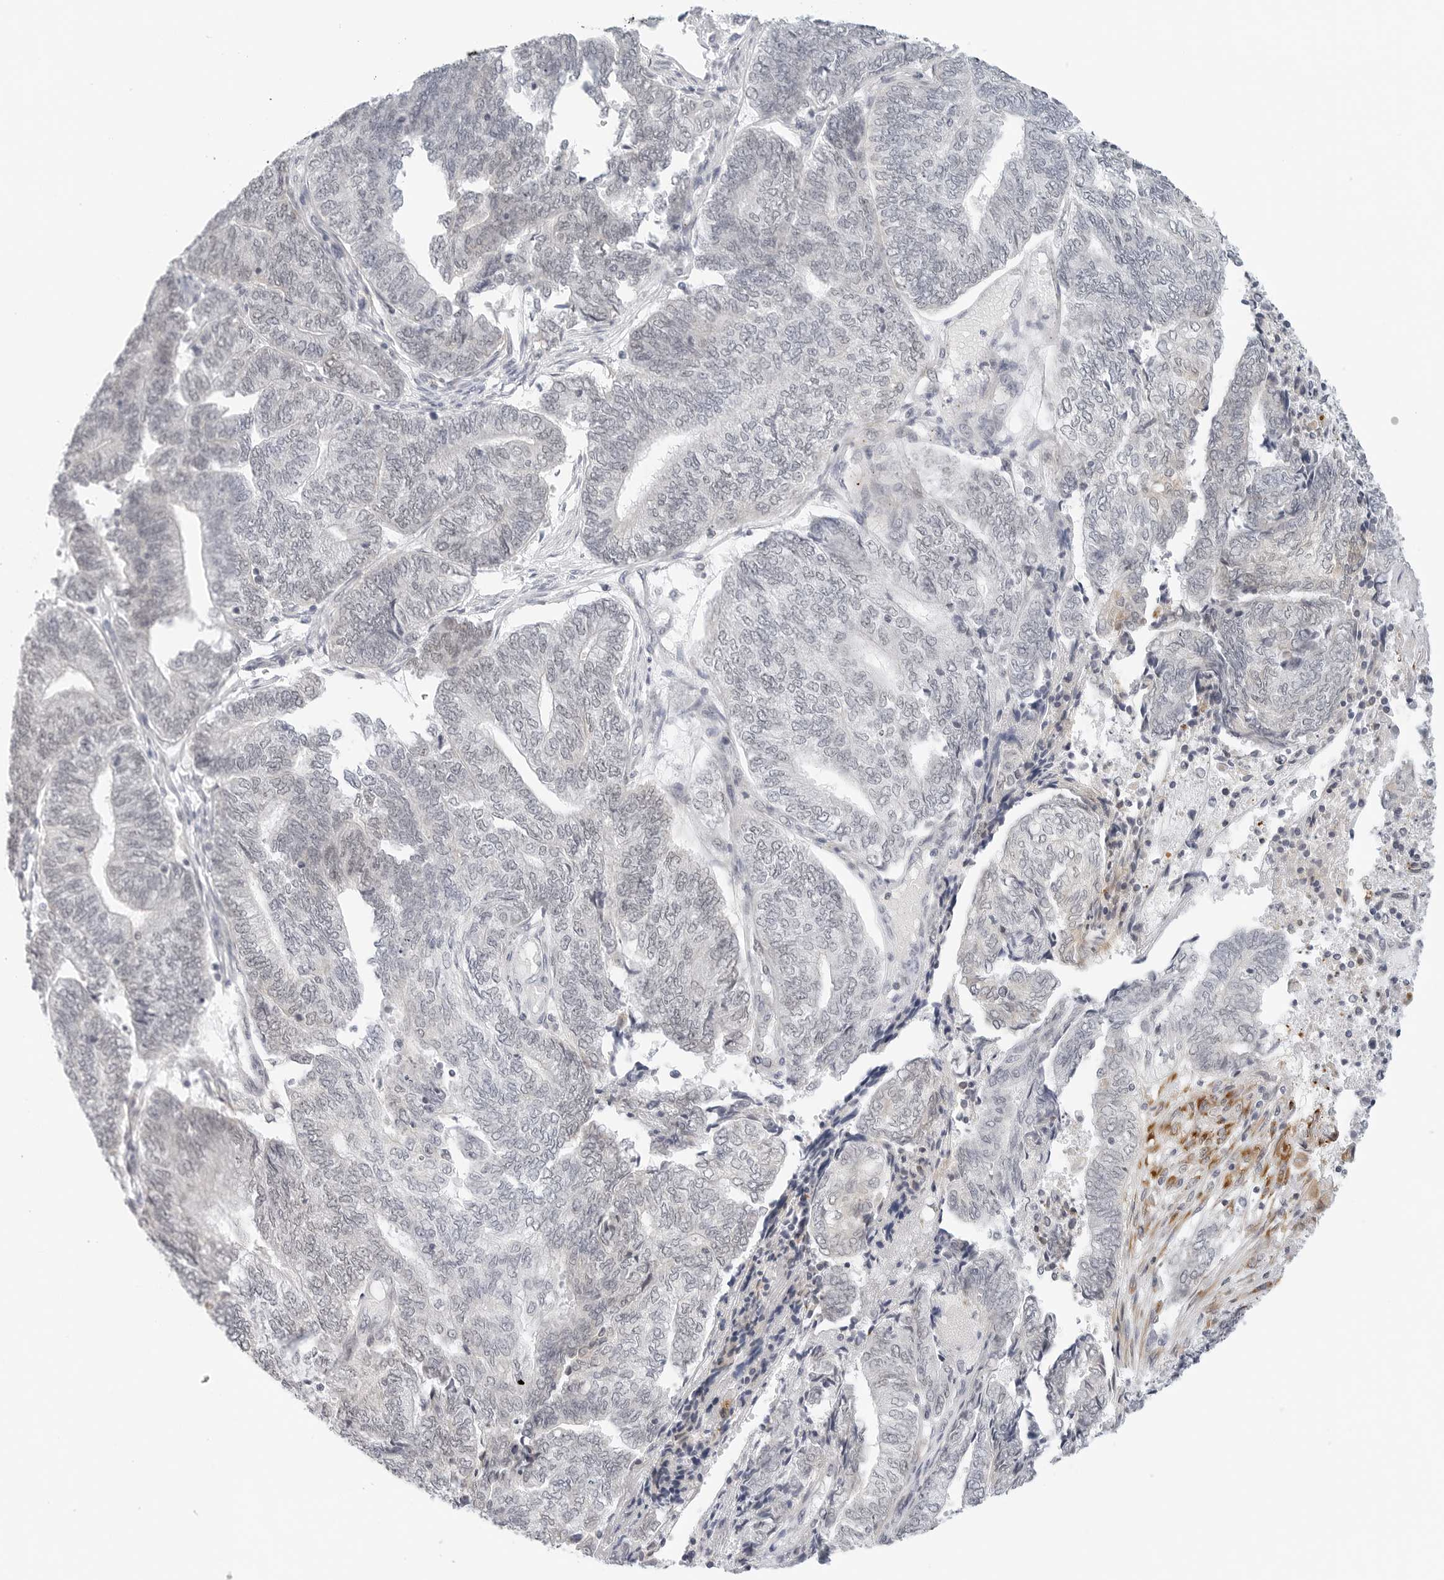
{"staining": {"intensity": "weak", "quantity": "<25%", "location": "cytoplasmic/membranous"}, "tissue": "endometrial cancer", "cell_type": "Tumor cells", "image_type": "cancer", "snomed": [{"axis": "morphology", "description": "Adenocarcinoma, NOS"}, {"axis": "topography", "description": "Uterus"}, {"axis": "topography", "description": "Endometrium"}], "caption": "High power microscopy micrograph of an immunohistochemistry (IHC) photomicrograph of endometrial cancer (adenocarcinoma), revealing no significant staining in tumor cells.", "gene": "TSEN2", "patient": {"sex": "female", "age": 70}}